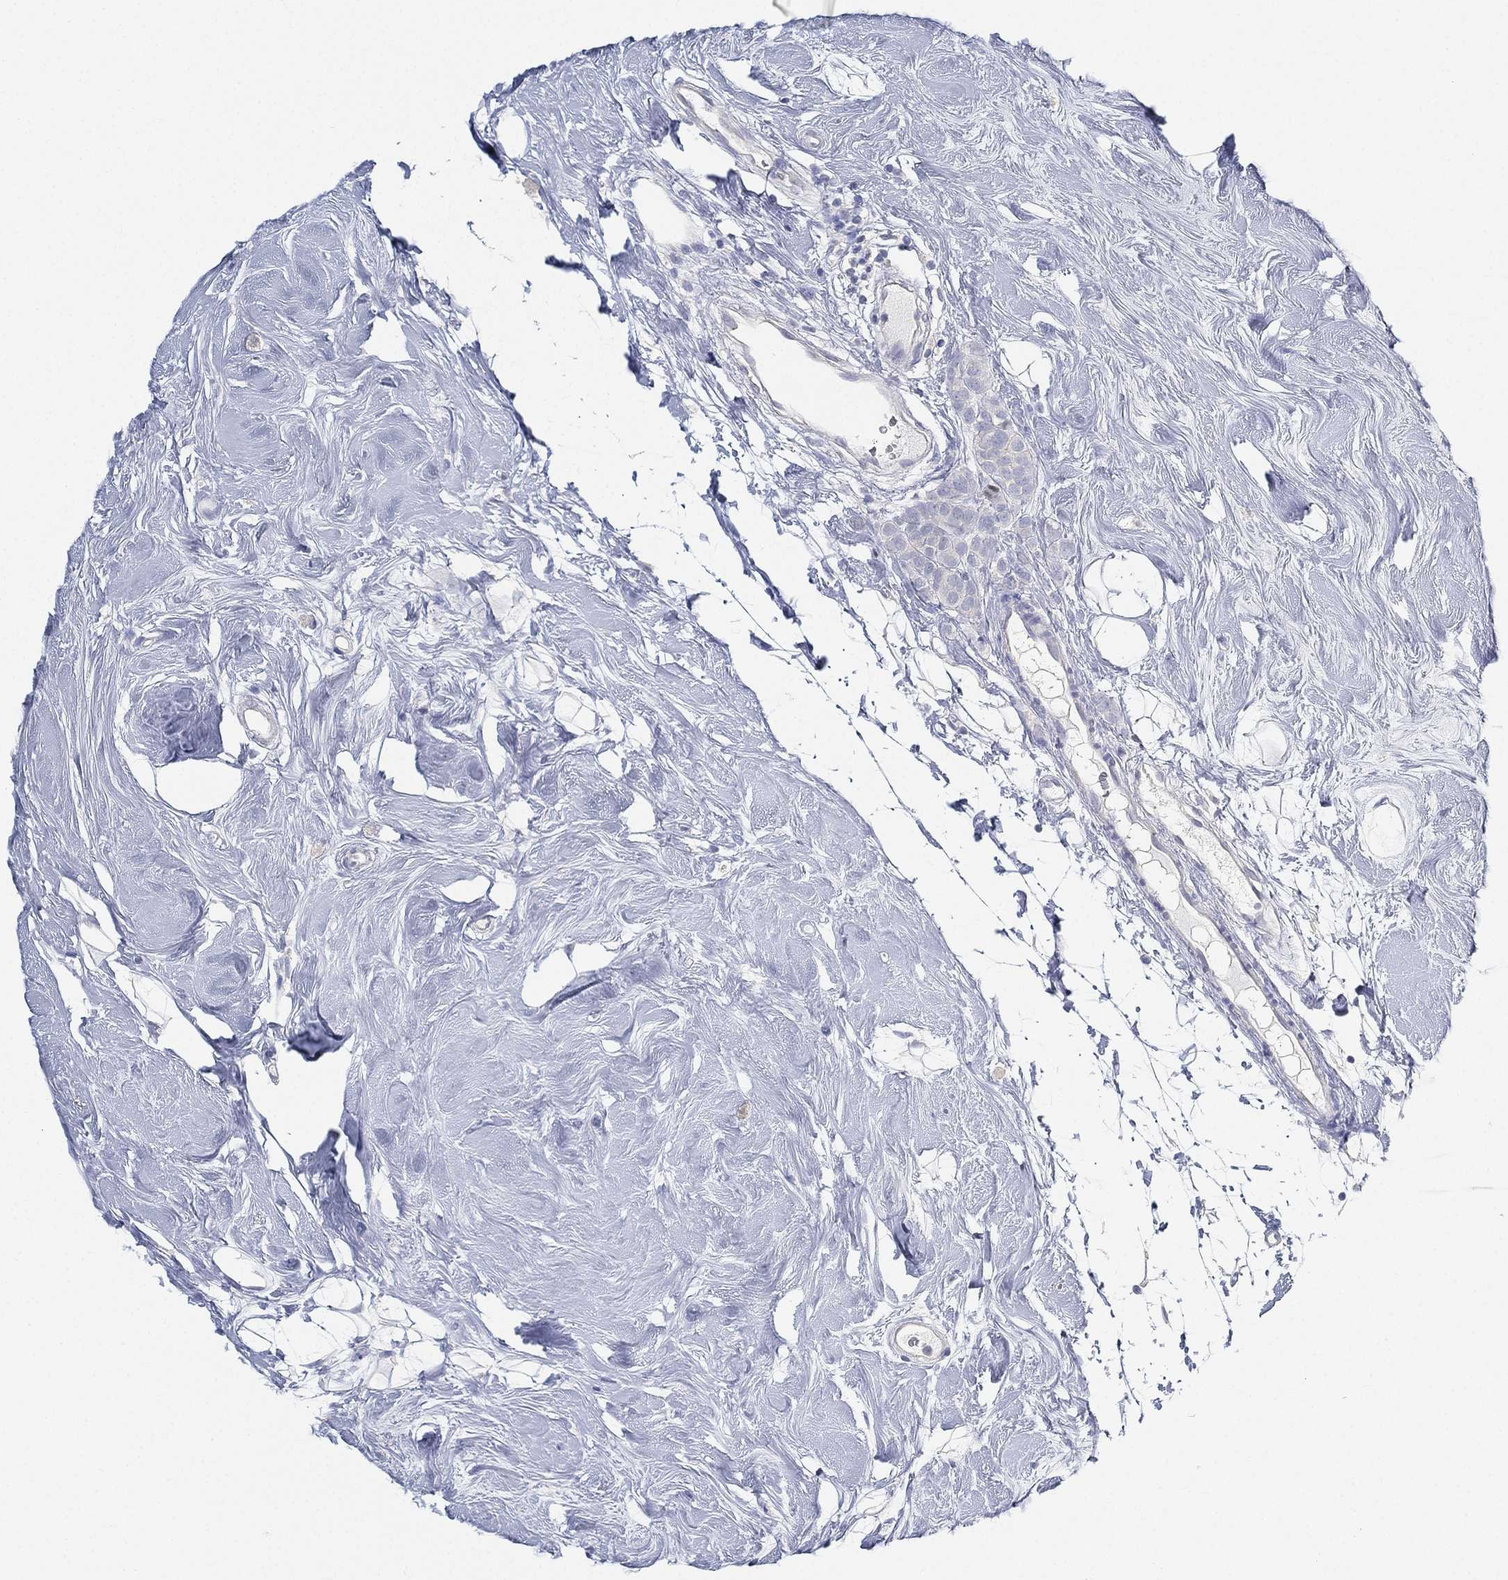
{"staining": {"intensity": "negative", "quantity": "none", "location": "none"}, "tissue": "breast cancer", "cell_type": "Tumor cells", "image_type": "cancer", "snomed": [{"axis": "morphology", "description": "Lobular carcinoma"}, {"axis": "topography", "description": "Breast"}], "caption": "IHC of breast cancer reveals no positivity in tumor cells.", "gene": "FAM187B", "patient": {"sex": "female", "age": 49}}